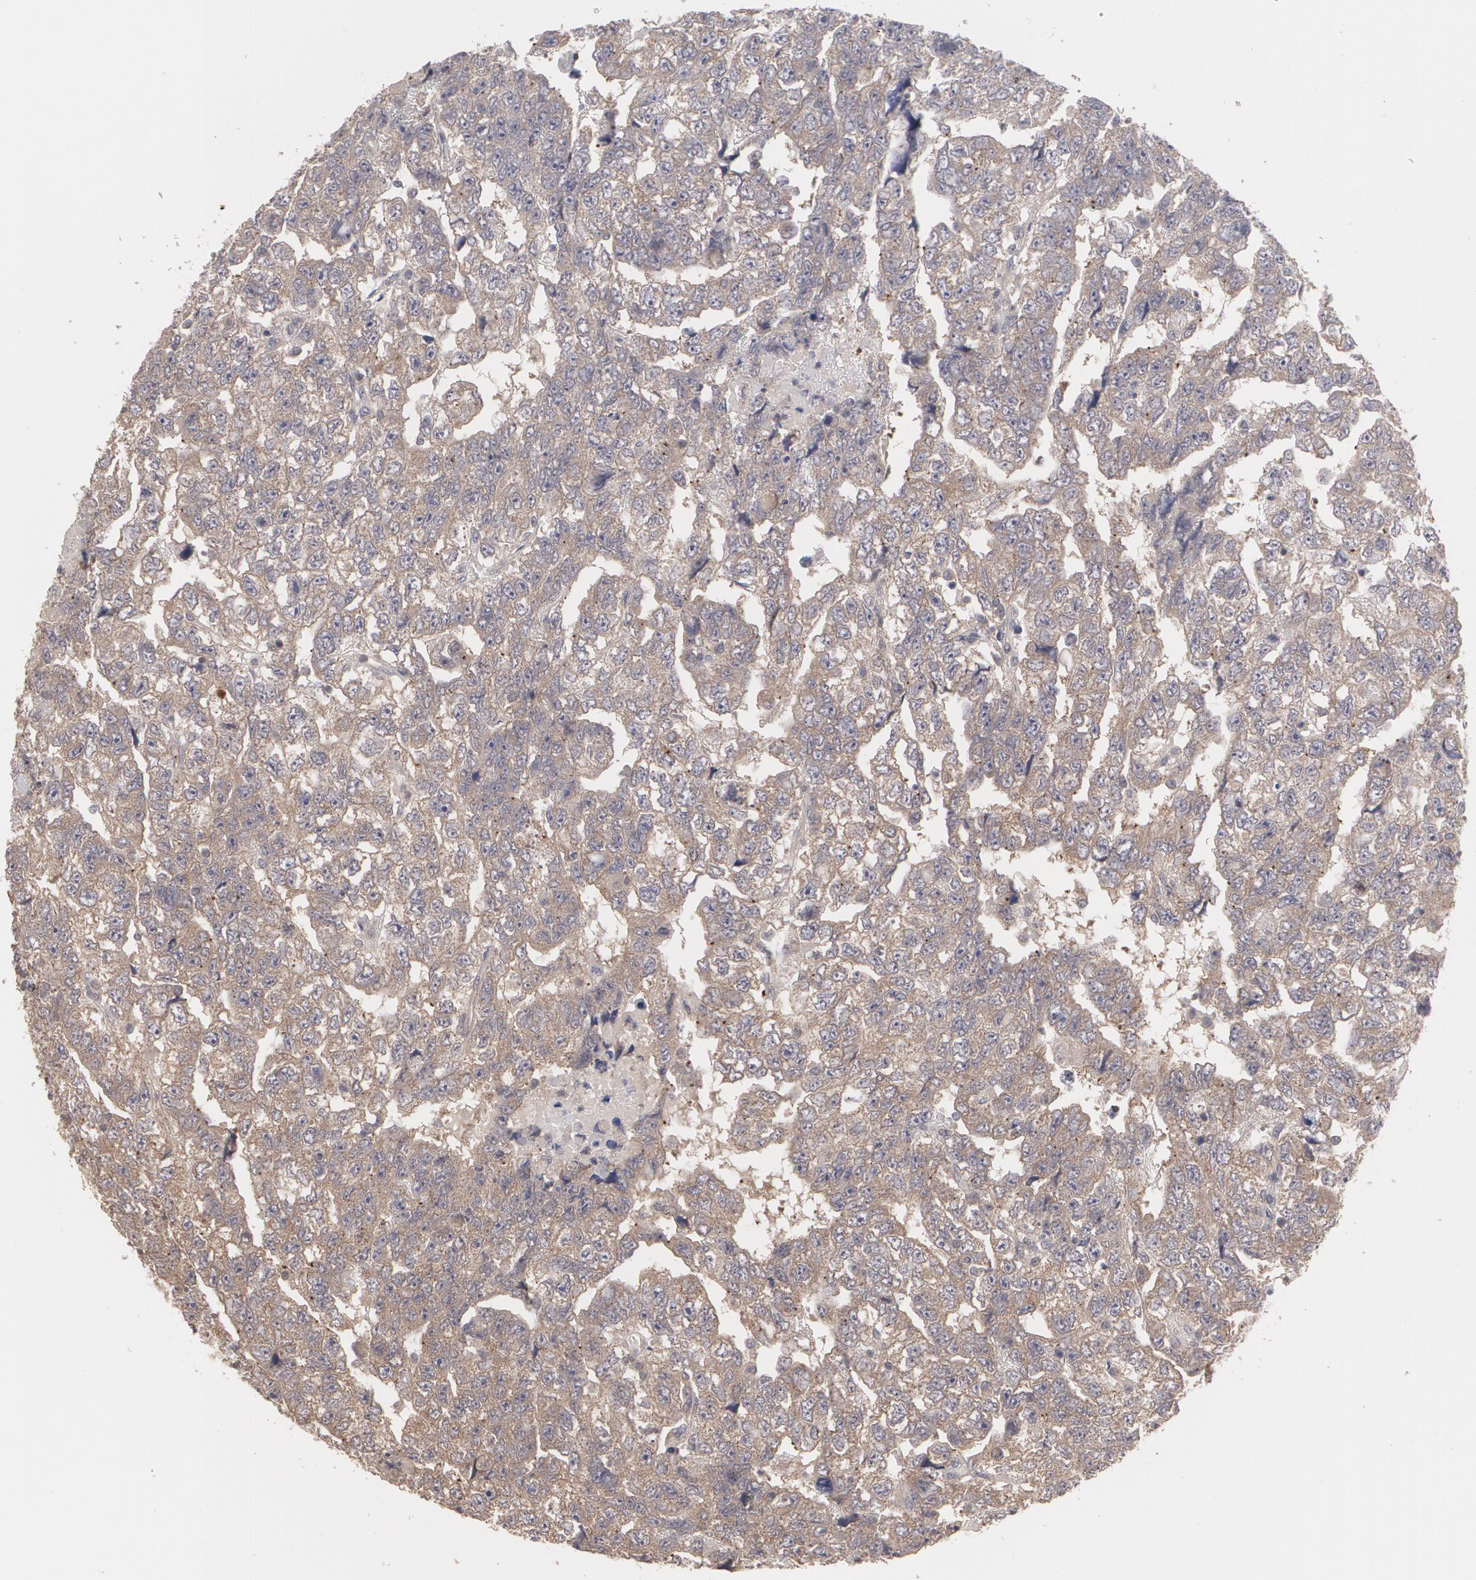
{"staining": {"intensity": "moderate", "quantity": ">75%", "location": "cytoplasmic/membranous"}, "tissue": "testis cancer", "cell_type": "Tumor cells", "image_type": "cancer", "snomed": [{"axis": "morphology", "description": "Carcinoma, Embryonal, NOS"}, {"axis": "topography", "description": "Testis"}], "caption": "Moderate cytoplasmic/membranous staining is seen in about >75% of tumor cells in testis cancer (embryonal carcinoma).", "gene": "ARF6", "patient": {"sex": "male", "age": 36}}